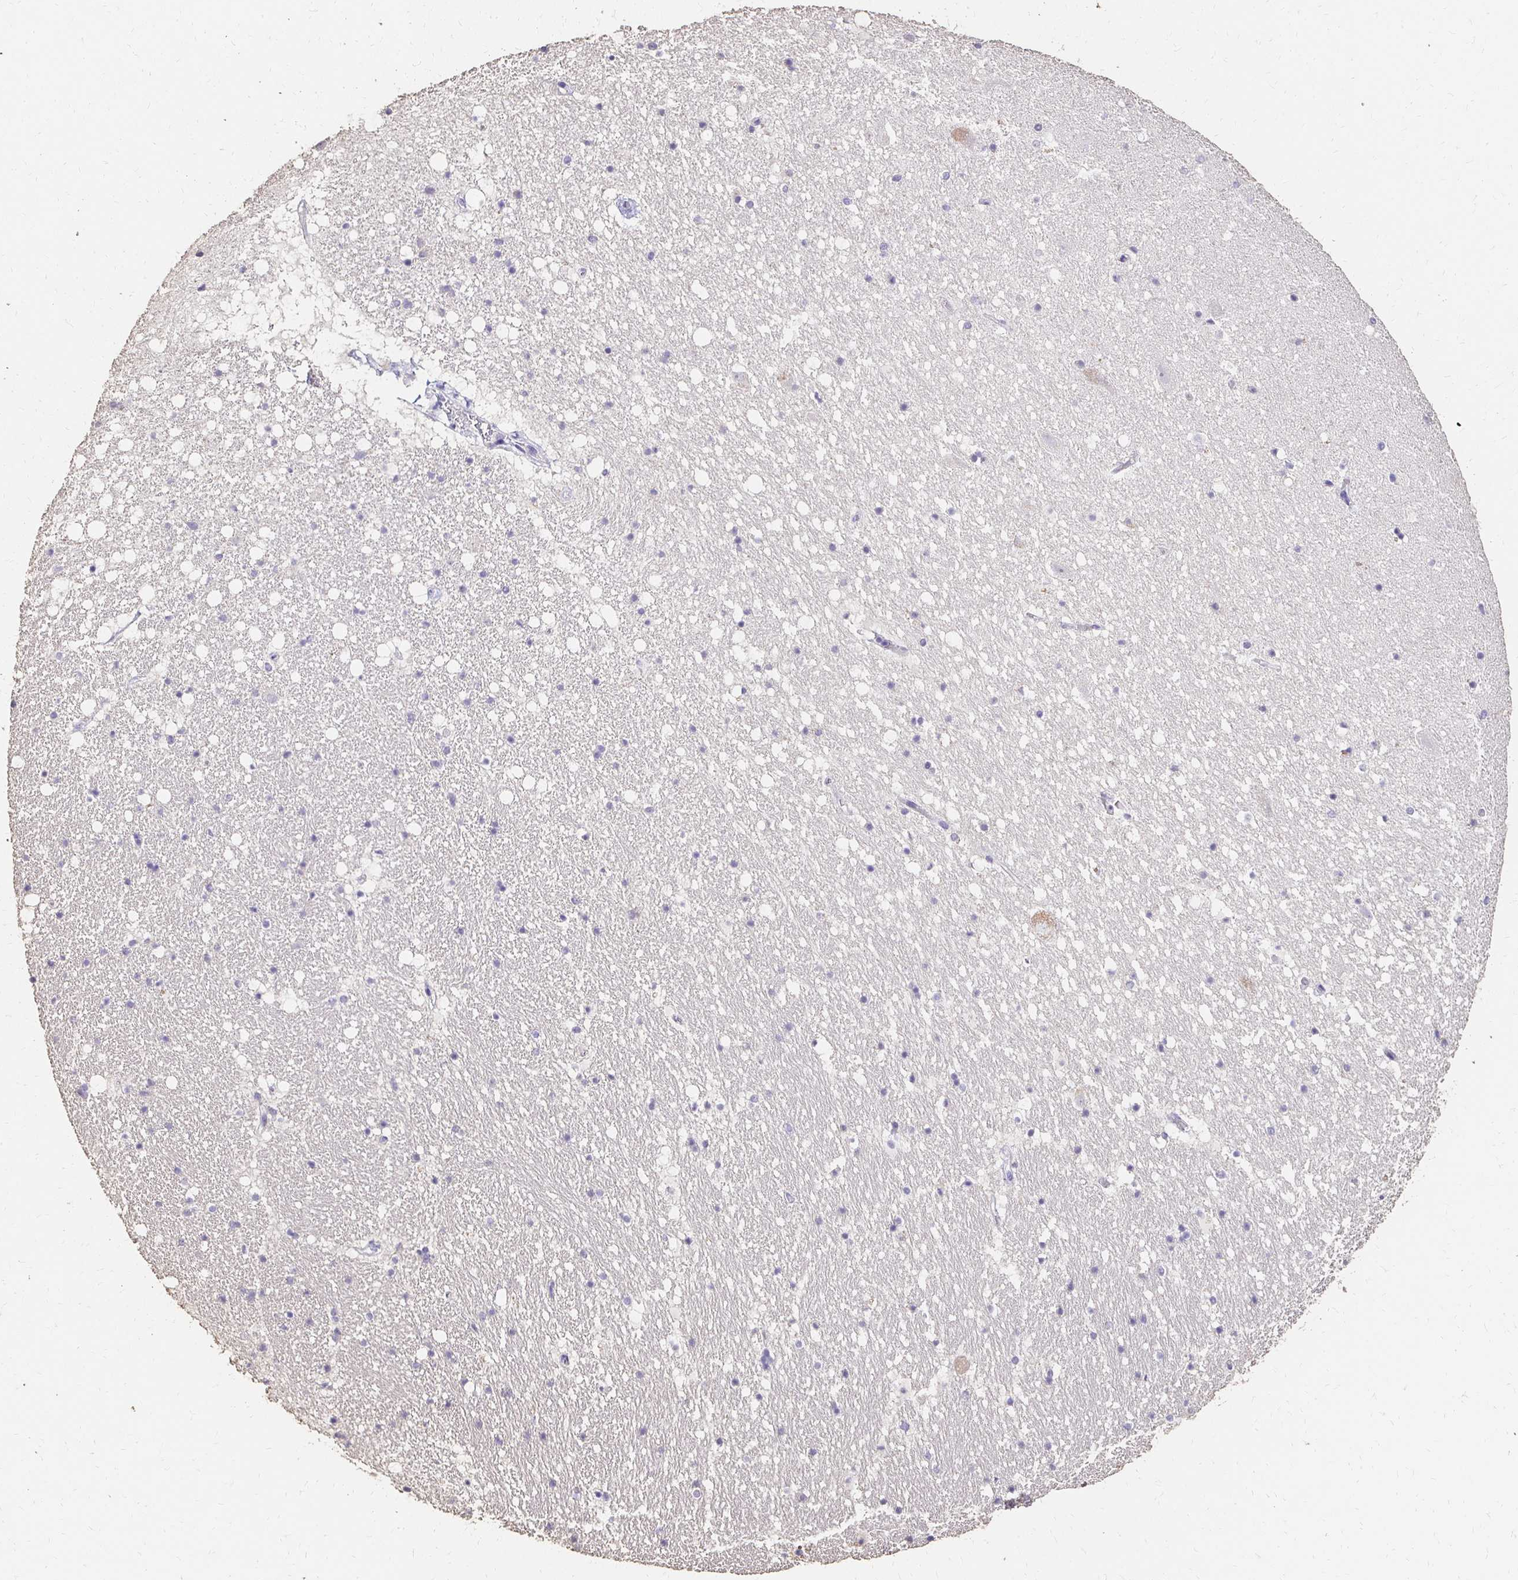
{"staining": {"intensity": "negative", "quantity": "none", "location": "none"}, "tissue": "hippocampus", "cell_type": "Glial cells", "image_type": "normal", "snomed": [{"axis": "morphology", "description": "Normal tissue, NOS"}, {"axis": "topography", "description": "Hippocampus"}], "caption": "DAB (3,3'-diaminobenzidine) immunohistochemical staining of normal hippocampus displays no significant expression in glial cells.", "gene": "UGT1A6", "patient": {"sex": "female", "age": 42}}